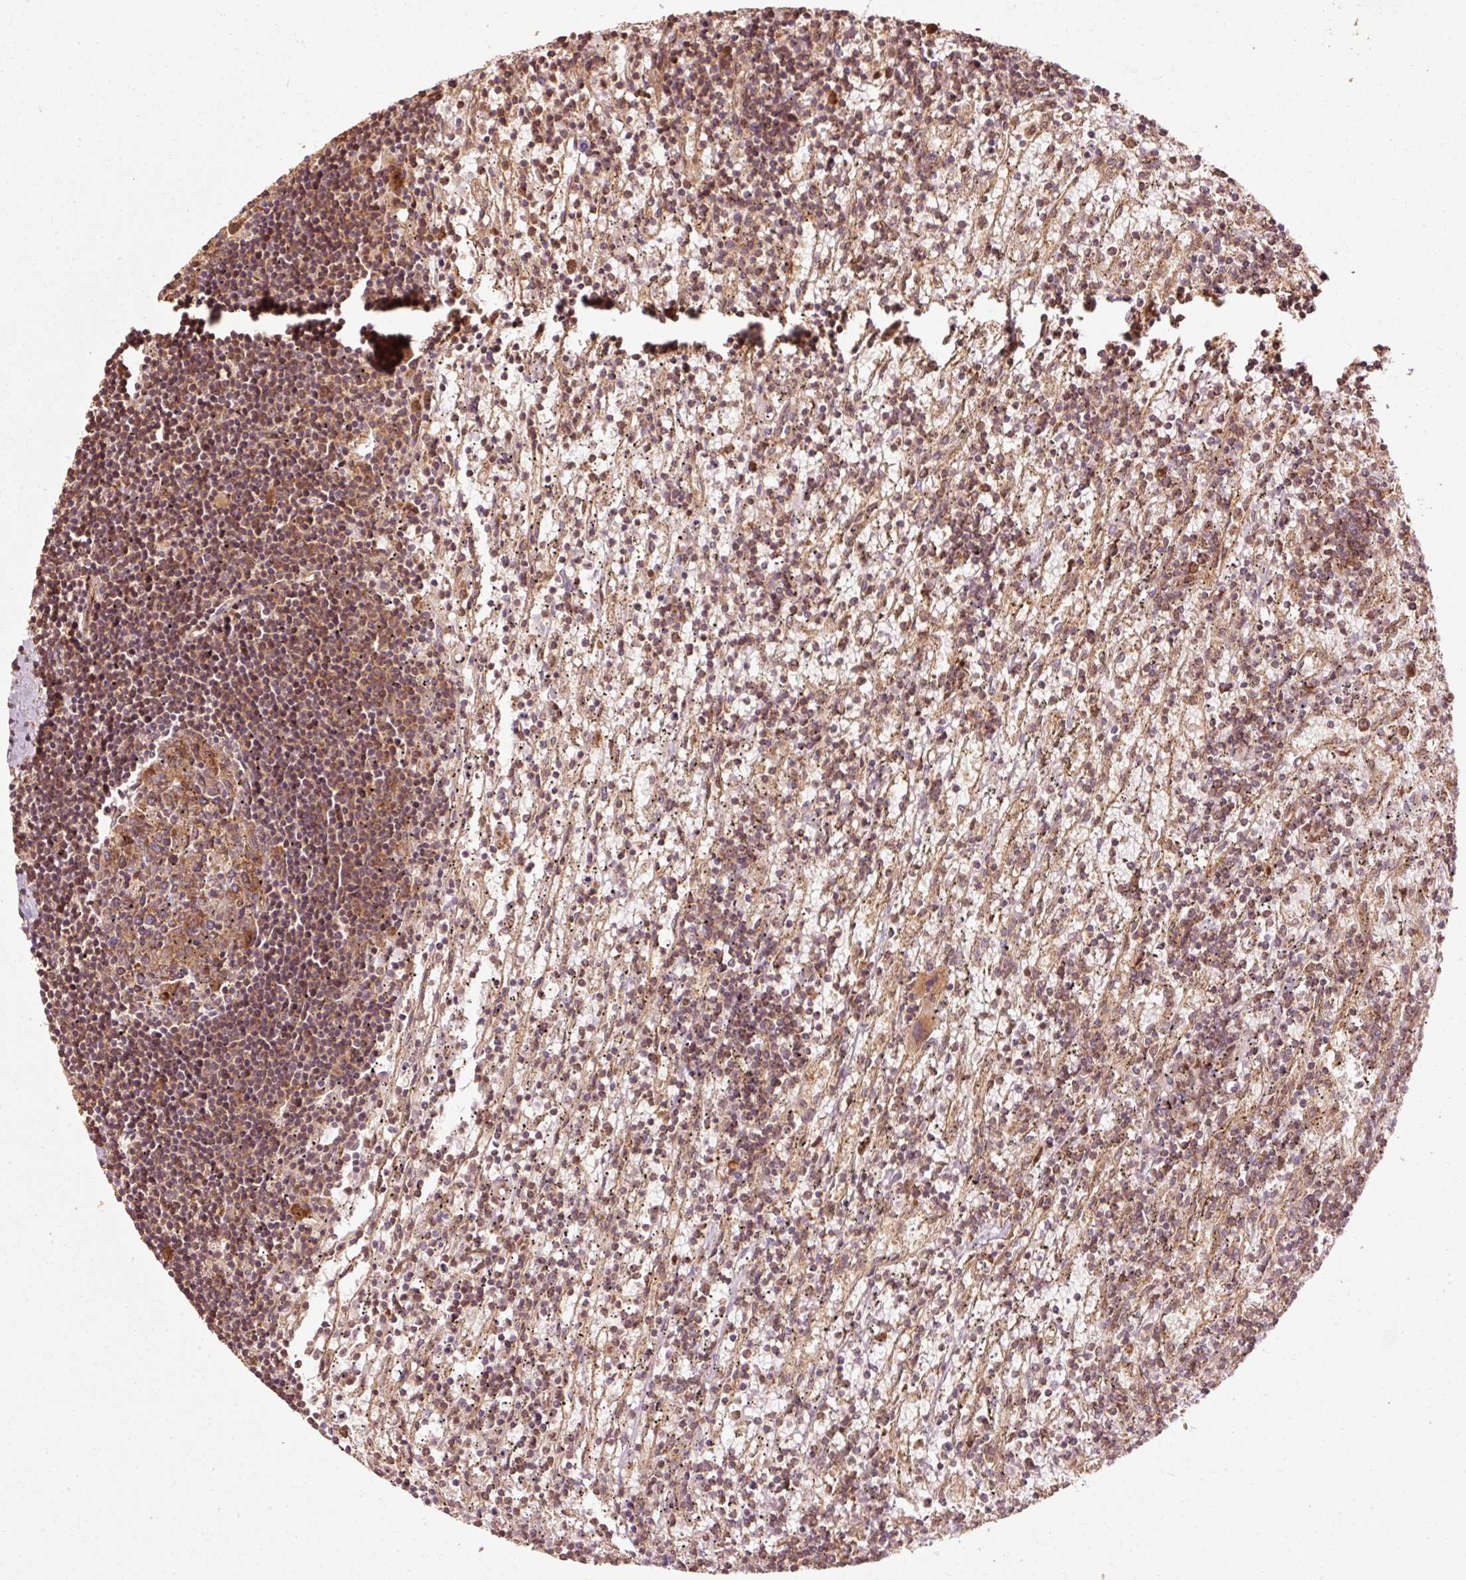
{"staining": {"intensity": "moderate", "quantity": ">75%", "location": "cytoplasmic/membranous"}, "tissue": "lymphoma", "cell_type": "Tumor cells", "image_type": "cancer", "snomed": [{"axis": "morphology", "description": "Malignant lymphoma, non-Hodgkin's type, Low grade"}, {"axis": "topography", "description": "Spleen"}], "caption": "Low-grade malignant lymphoma, non-Hodgkin's type stained with immunohistochemistry (IHC) shows moderate cytoplasmic/membranous expression in about >75% of tumor cells.", "gene": "MRPL16", "patient": {"sex": "male", "age": 76}}